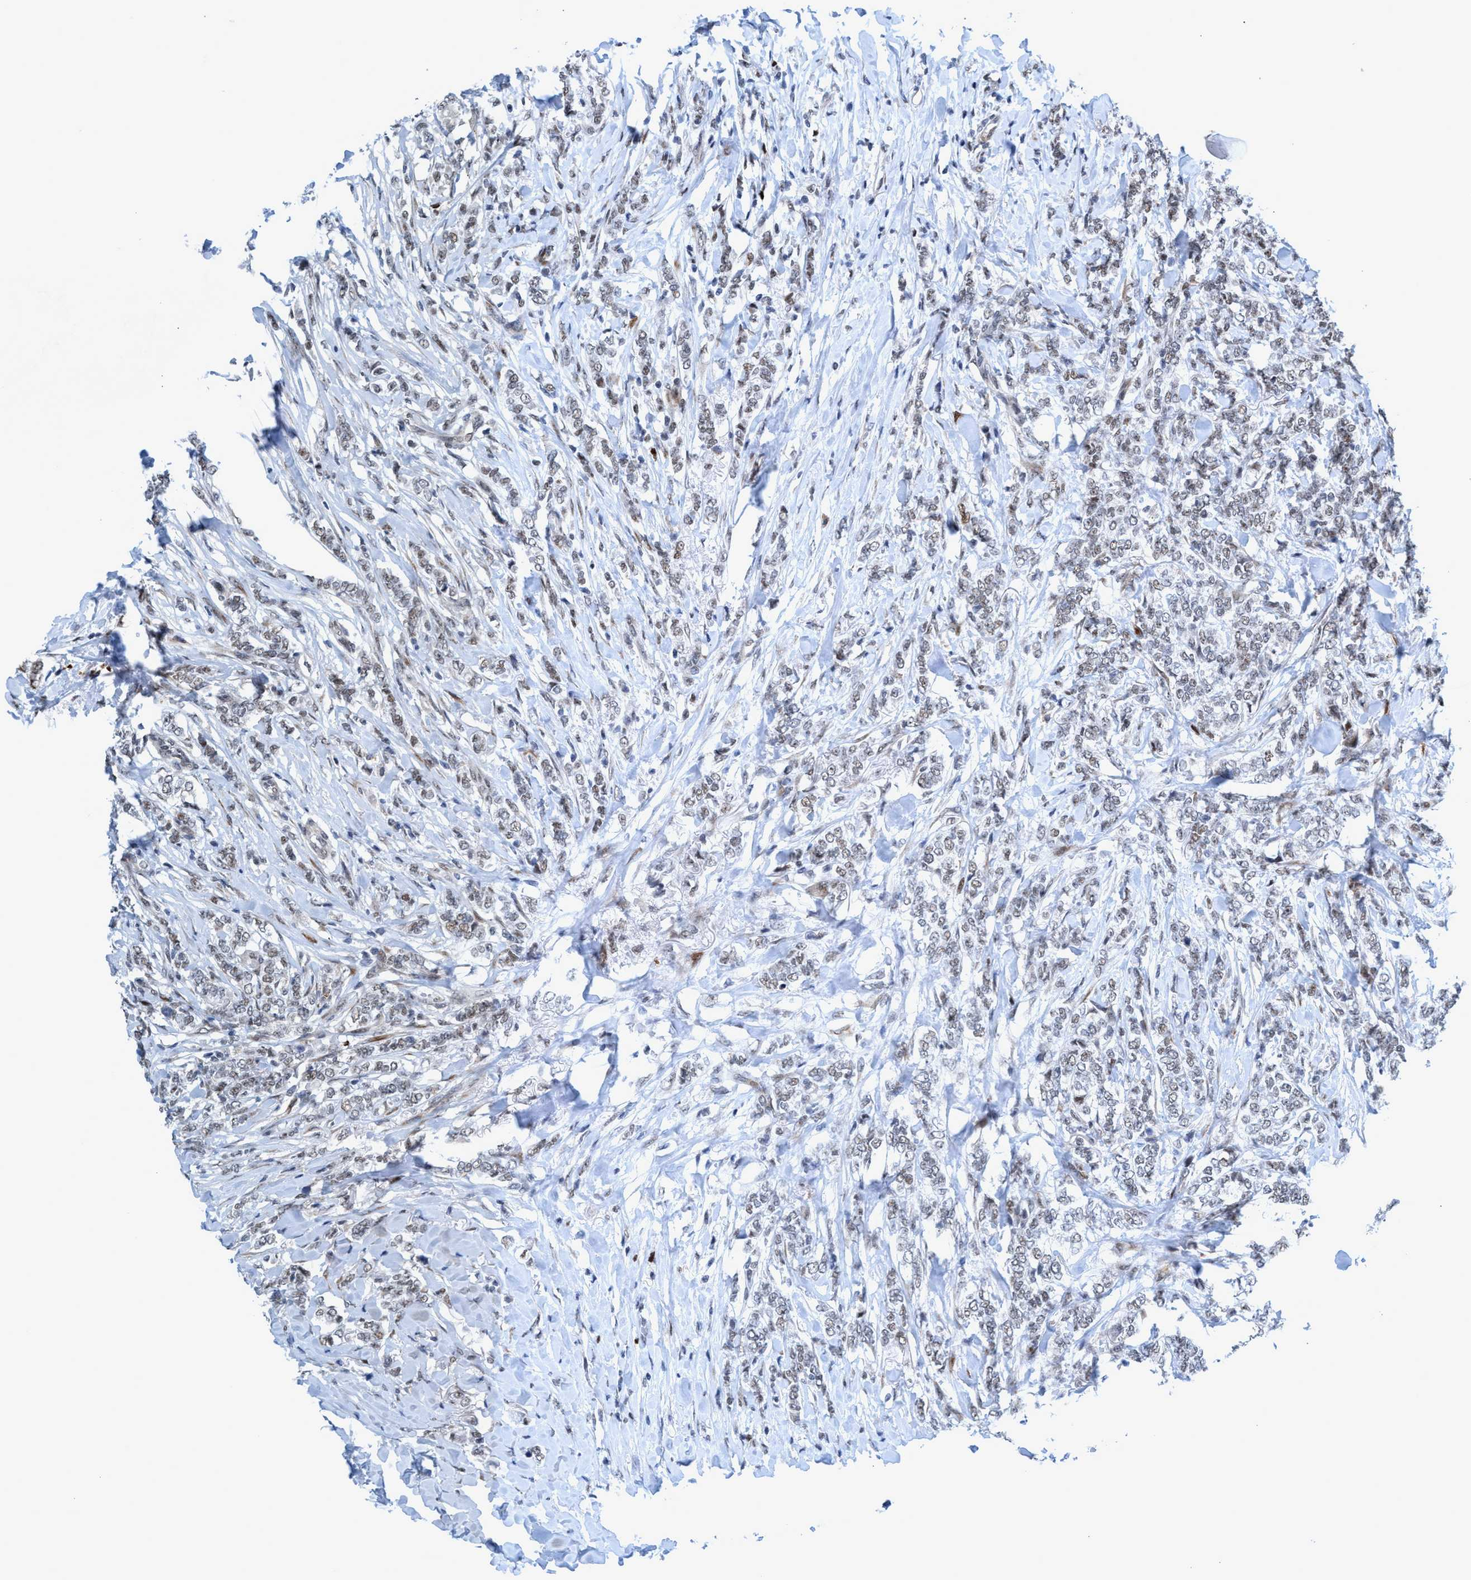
{"staining": {"intensity": "weak", "quantity": ">75%", "location": "nuclear"}, "tissue": "breast cancer", "cell_type": "Tumor cells", "image_type": "cancer", "snomed": [{"axis": "morphology", "description": "Lobular carcinoma"}, {"axis": "topography", "description": "Skin"}, {"axis": "topography", "description": "Breast"}], "caption": "Human breast cancer stained with a brown dye displays weak nuclear positive expression in approximately >75% of tumor cells.", "gene": "CWC27", "patient": {"sex": "female", "age": 46}}